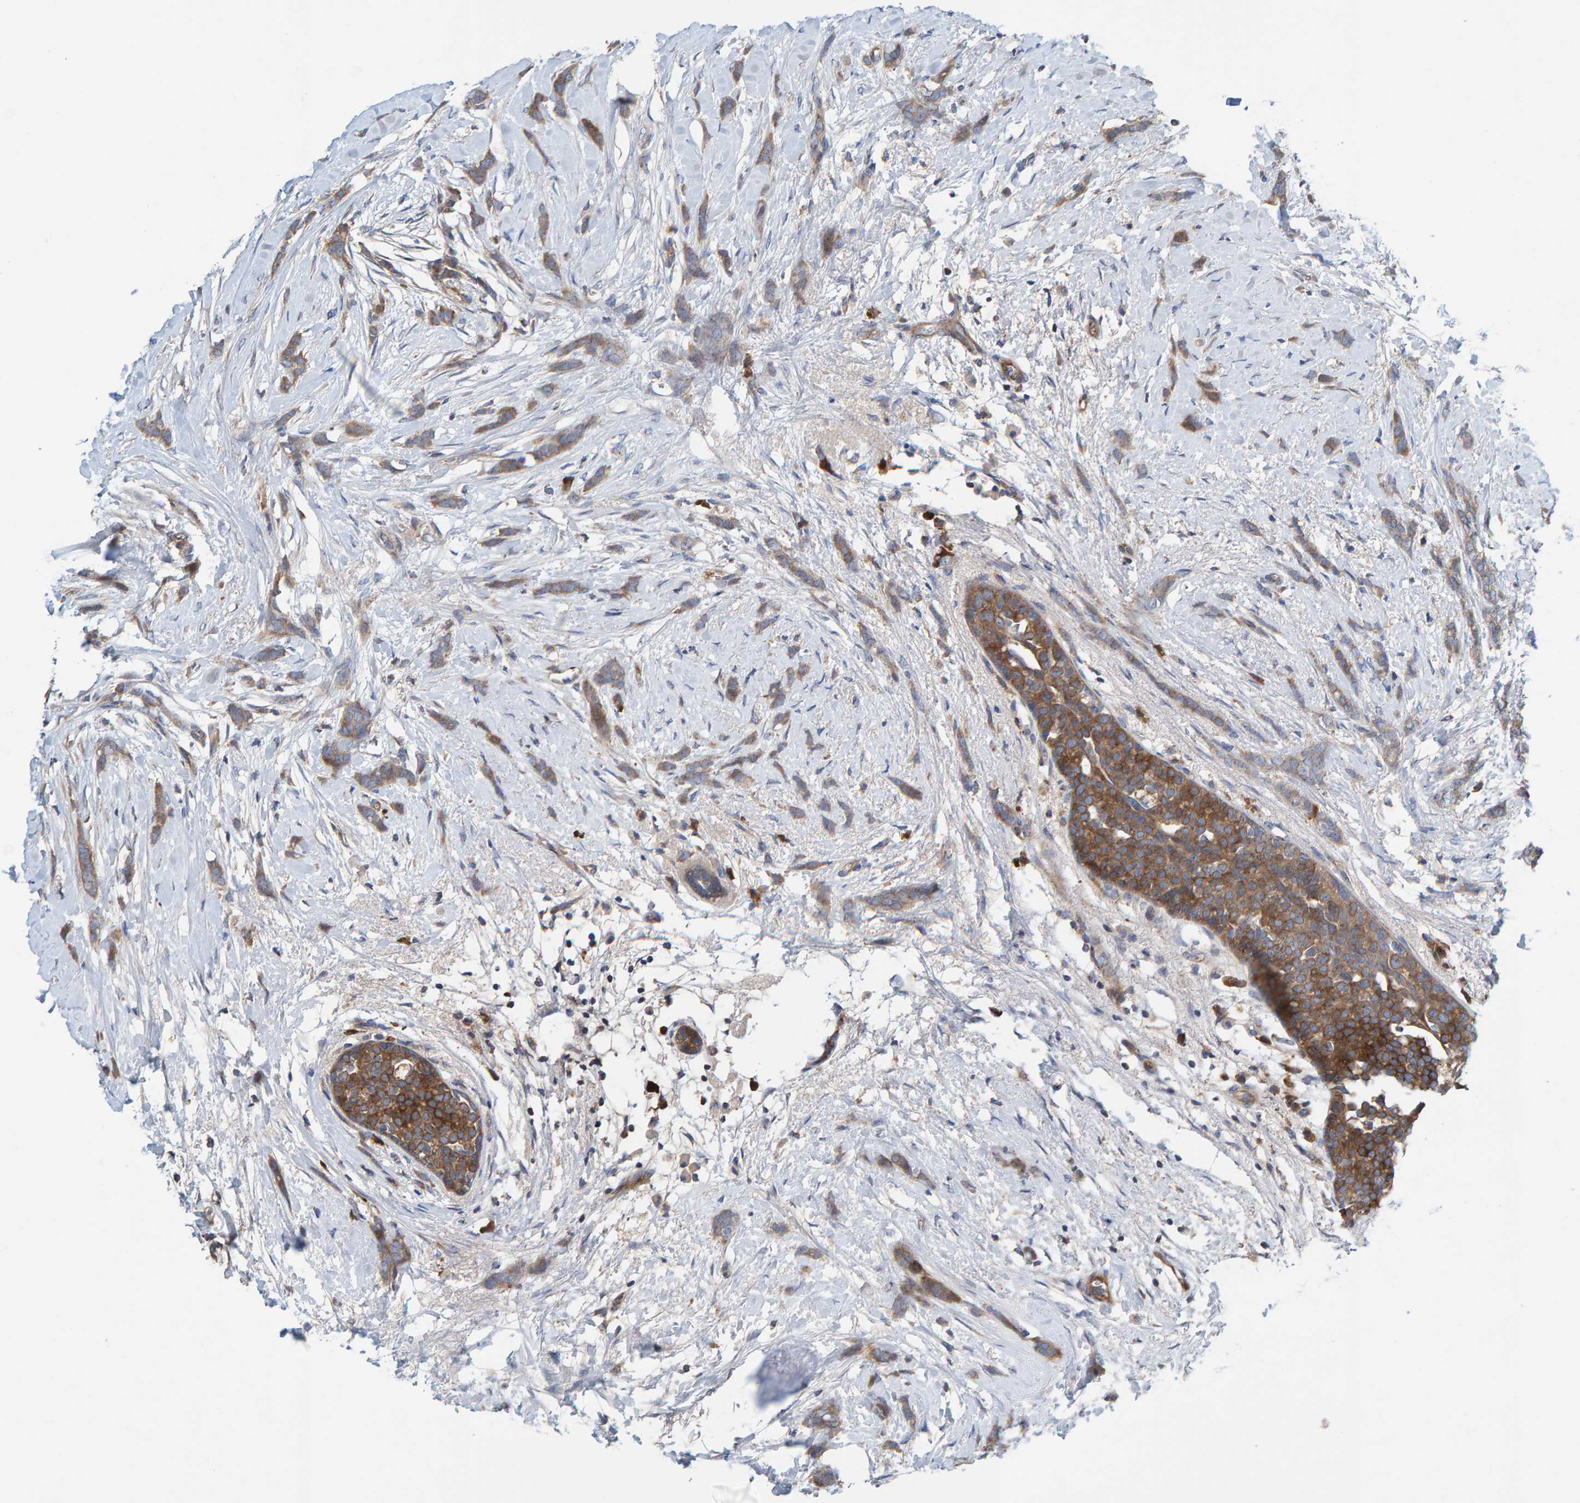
{"staining": {"intensity": "weak", "quantity": ">75%", "location": "cytoplasmic/membranous"}, "tissue": "breast cancer", "cell_type": "Tumor cells", "image_type": "cancer", "snomed": [{"axis": "morphology", "description": "Lobular carcinoma, in situ"}, {"axis": "morphology", "description": "Lobular carcinoma"}, {"axis": "topography", "description": "Breast"}], "caption": "Immunohistochemical staining of lobular carcinoma (breast) shows weak cytoplasmic/membranous protein expression in about >75% of tumor cells. Nuclei are stained in blue.", "gene": "KIAA0753", "patient": {"sex": "female", "age": 41}}